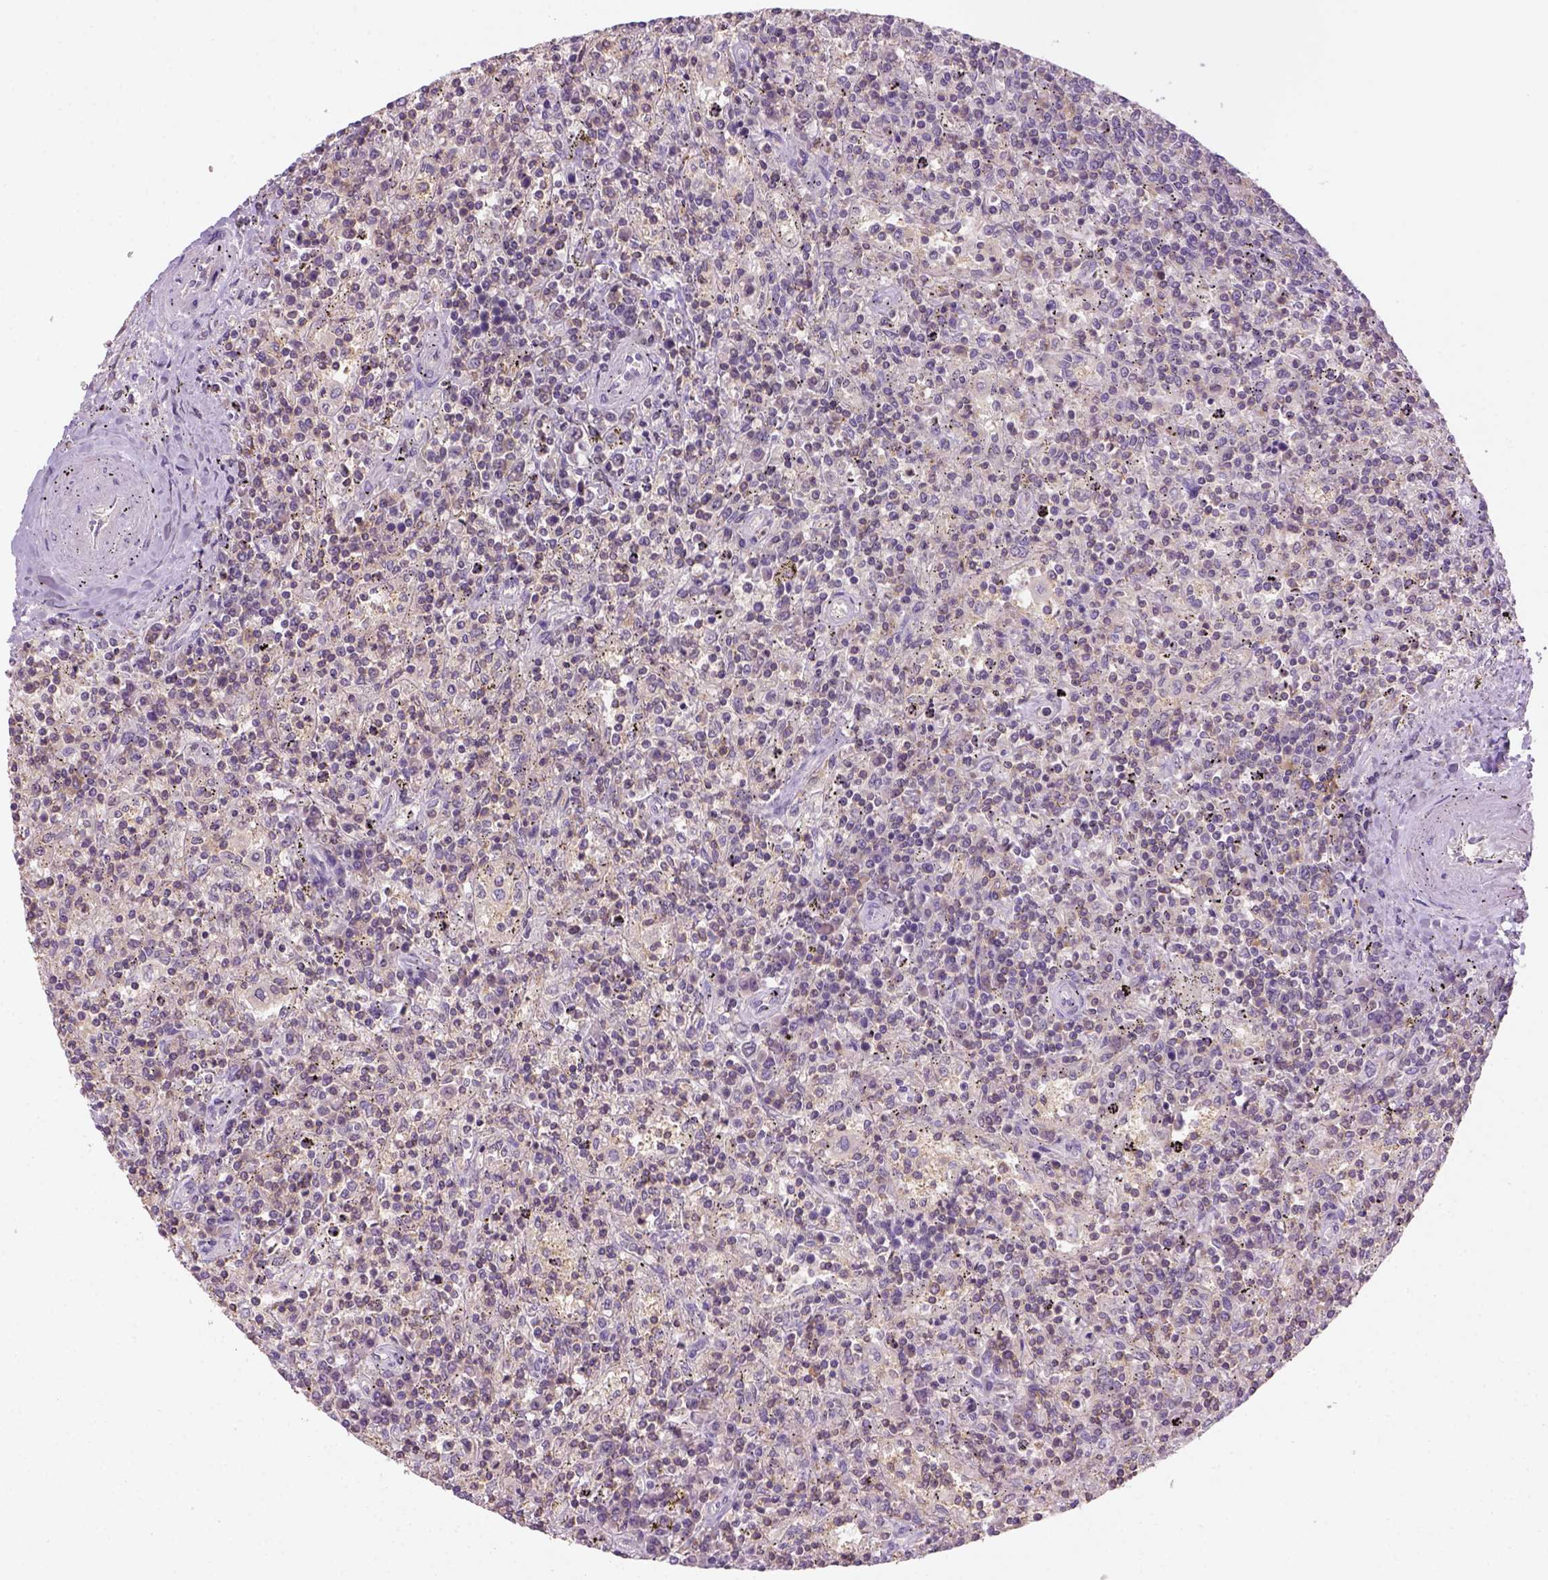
{"staining": {"intensity": "negative", "quantity": "none", "location": "none"}, "tissue": "lymphoma", "cell_type": "Tumor cells", "image_type": "cancer", "snomed": [{"axis": "morphology", "description": "Malignant lymphoma, non-Hodgkin's type, Low grade"}, {"axis": "topography", "description": "Spleen"}], "caption": "Malignant lymphoma, non-Hodgkin's type (low-grade) stained for a protein using immunohistochemistry reveals no positivity tumor cells.", "gene": "GOT1", "patient": {"sex": "male", "age": 62}}